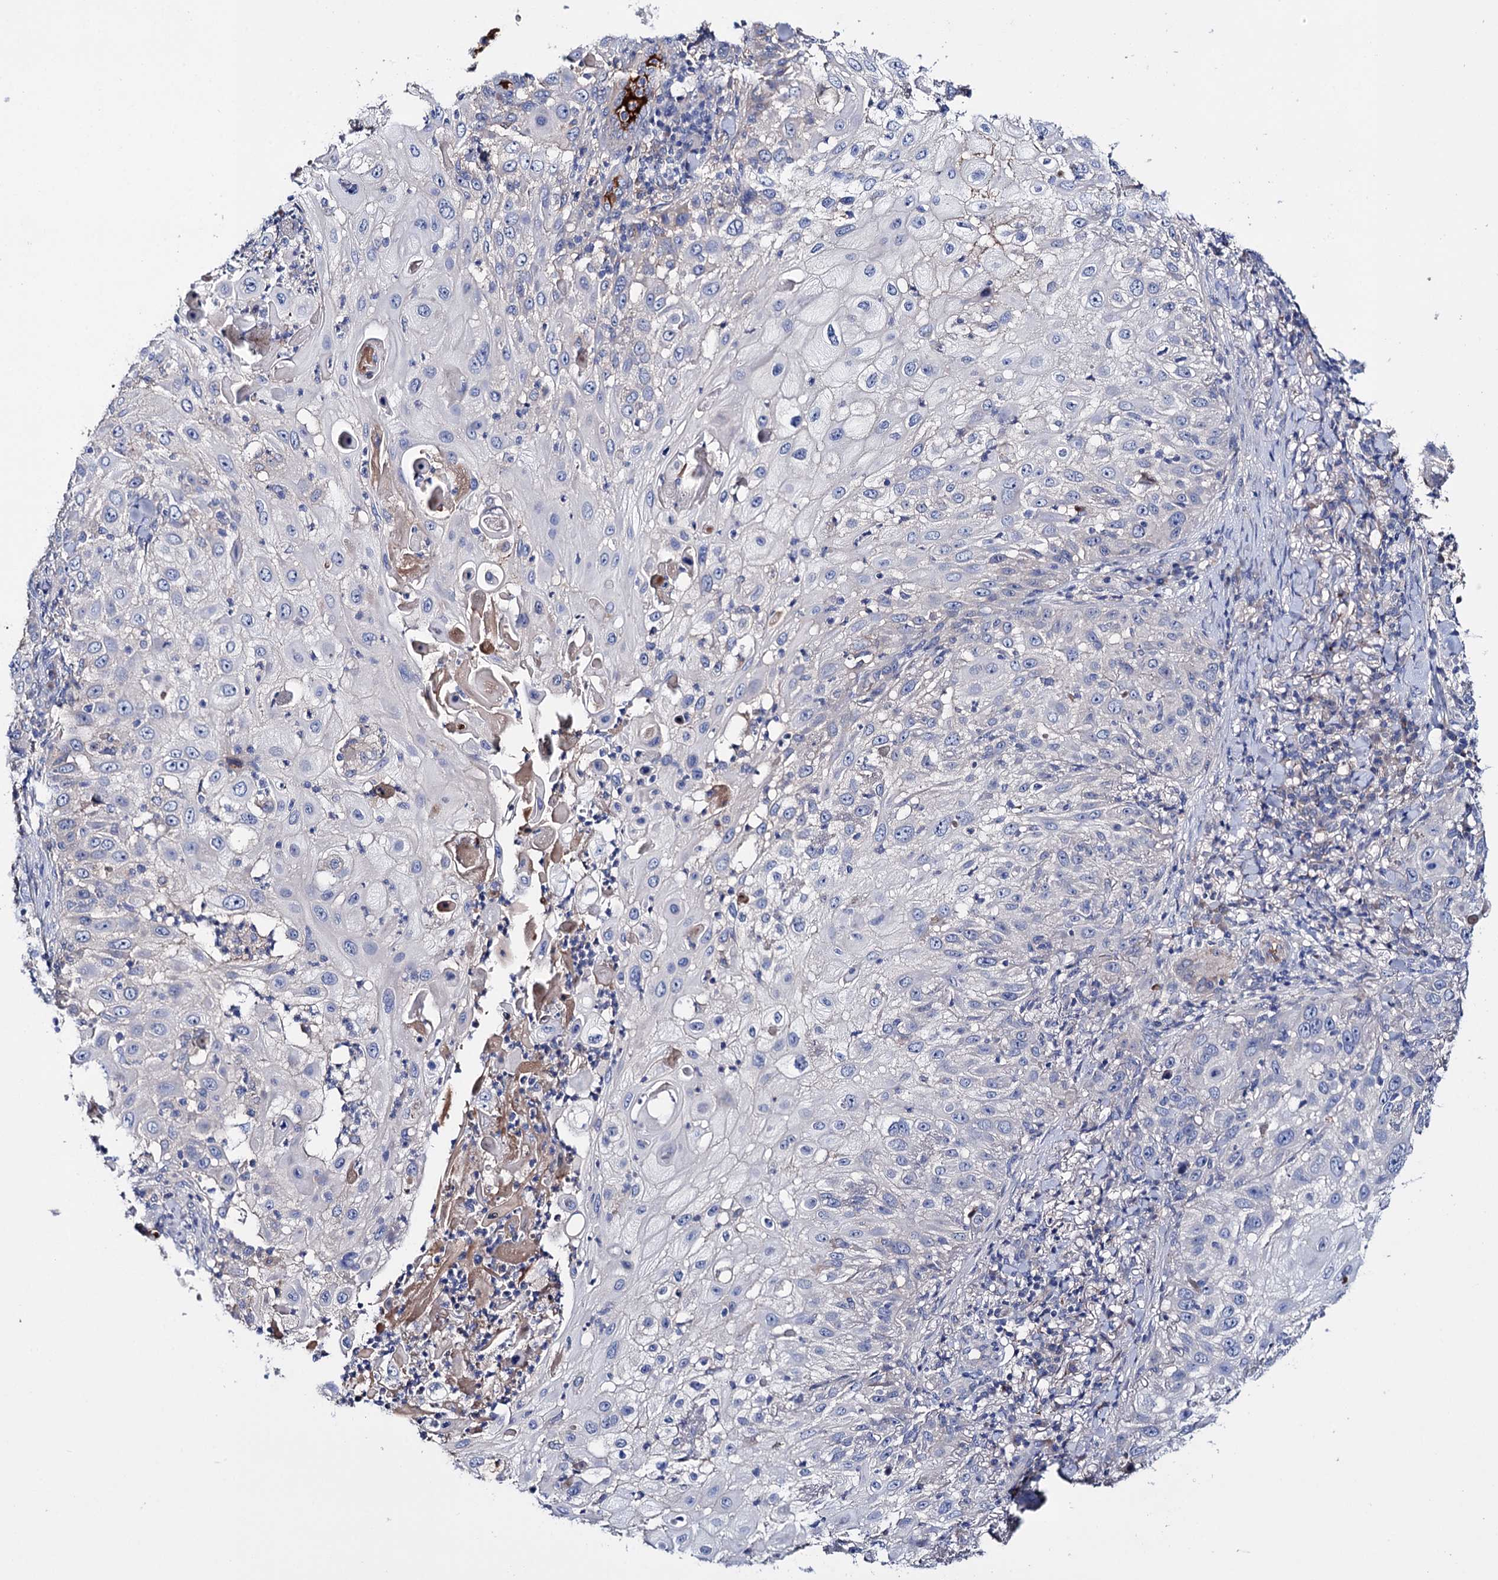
{"staining": {"intensity": "negative", "quantity": "none", "location": "none"}, "tissue": "skin cancer", "cell_type": "Tumor cells", "image_type": "cancer", "snomed": [{"axis": "morphology", "description": "Squamous cell carcinoma, NOS"}, {"axis": "topography", "description": "Skin"}], "caption": "Human skin cancer stained for a protein using immunohistochemistry exhibits no positivity in tumor cells.", "gene": "PPP1R32", "patient": {"sex": "female", "age": 44}}